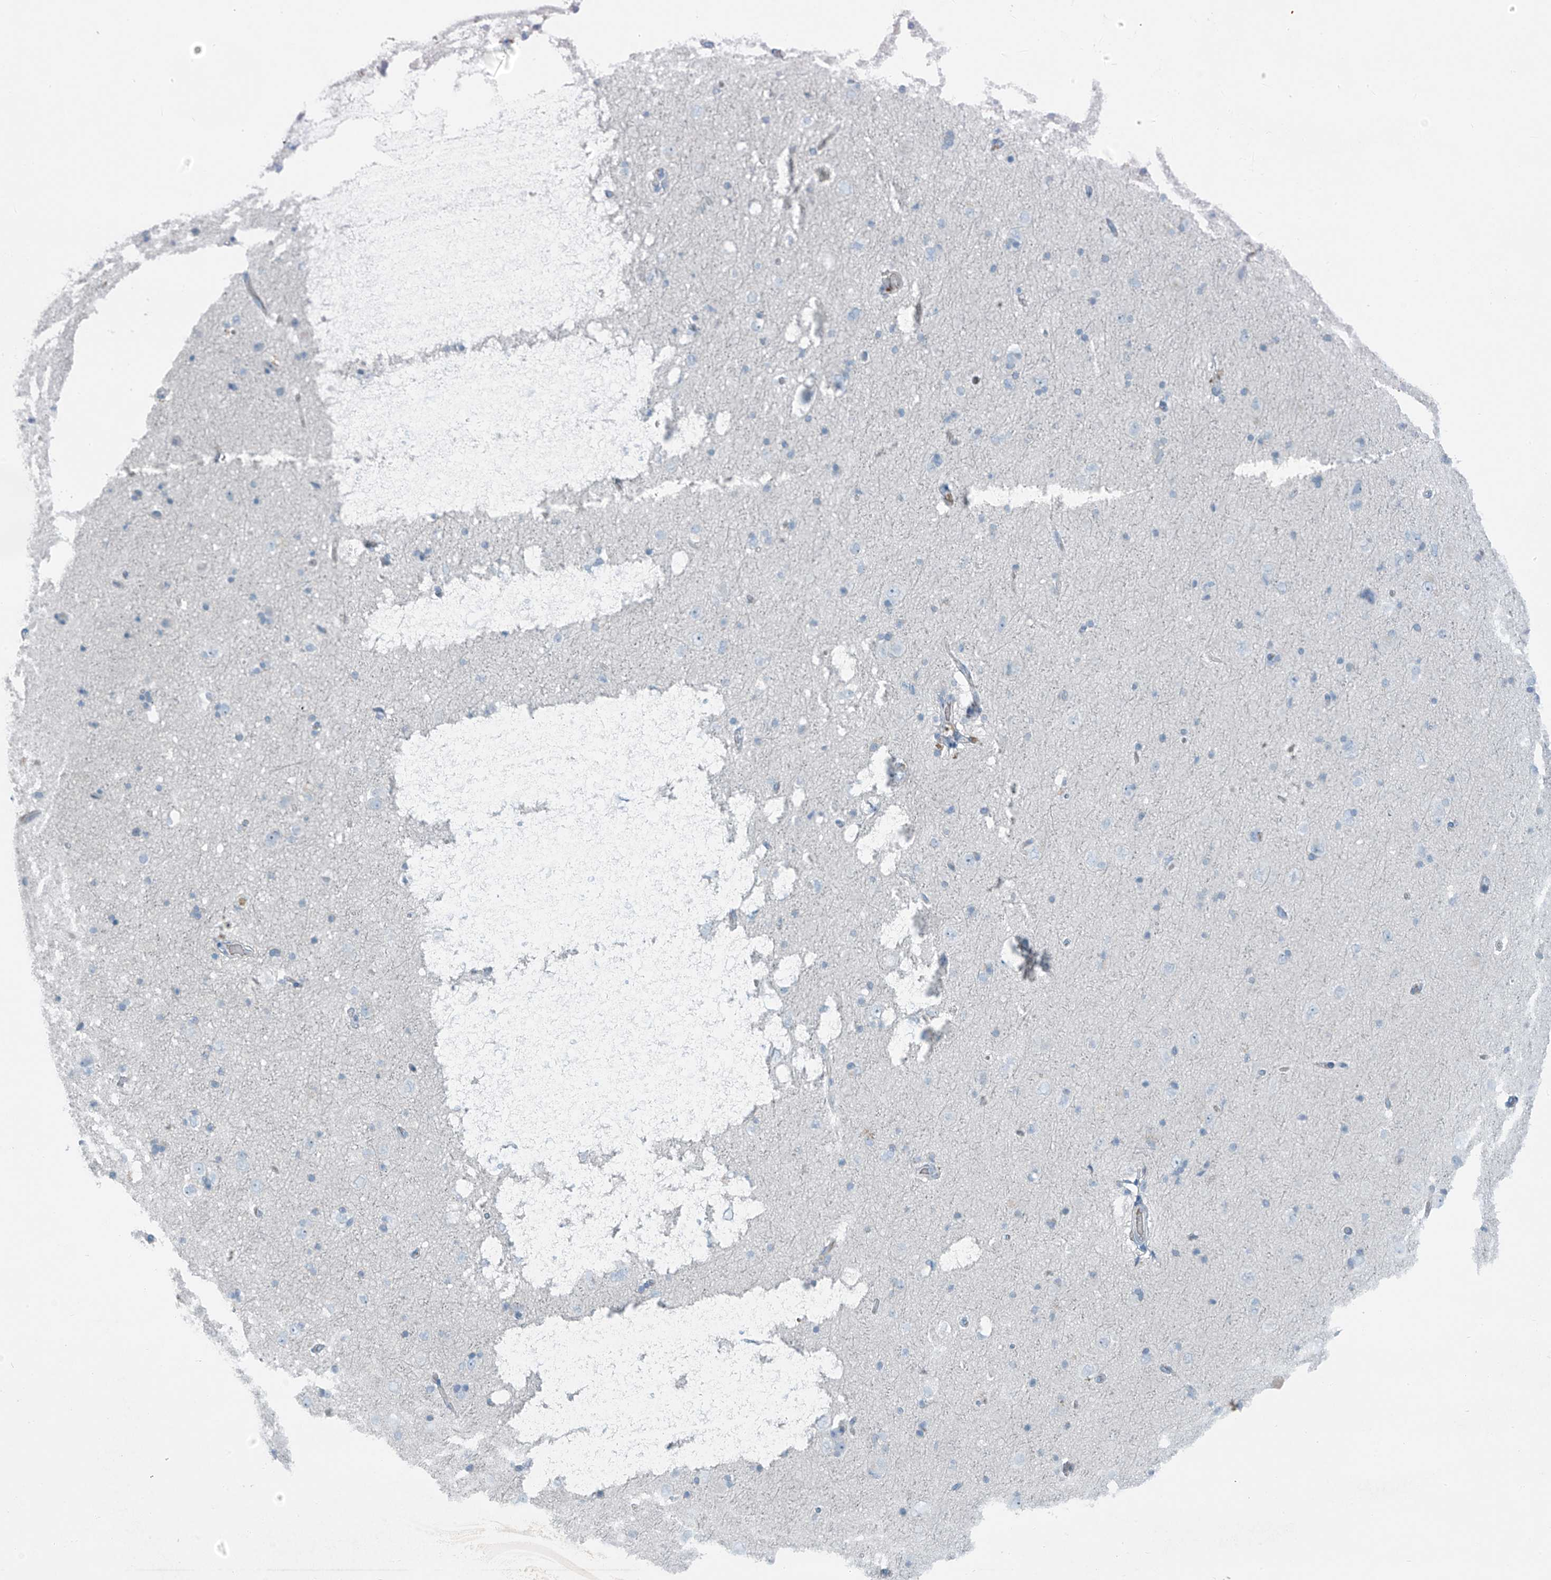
{"staining": {"intensity": "weak", "quantity": ">75%", "location": "cytoplasmic/membranous"}, "tissue": "cerebral cortex", "cell_type": "Endothelial cells", "image_type": "normal", "snomed": [{"axis": "morphology", "description": "Normal tissue, NOS"}, {"axis": "topography", "description": "Cerebral cortex"}], "caption": "Immunohistochemistry micrograph of unremarkable human cerebral cortex stained for a protein (brown), which reveals low levels of weak cytoplasmic/membranous expression in about >75% of endothelial cells.", "gene": "FAM131C", "patient": {"sex": "male", "age": 34}}